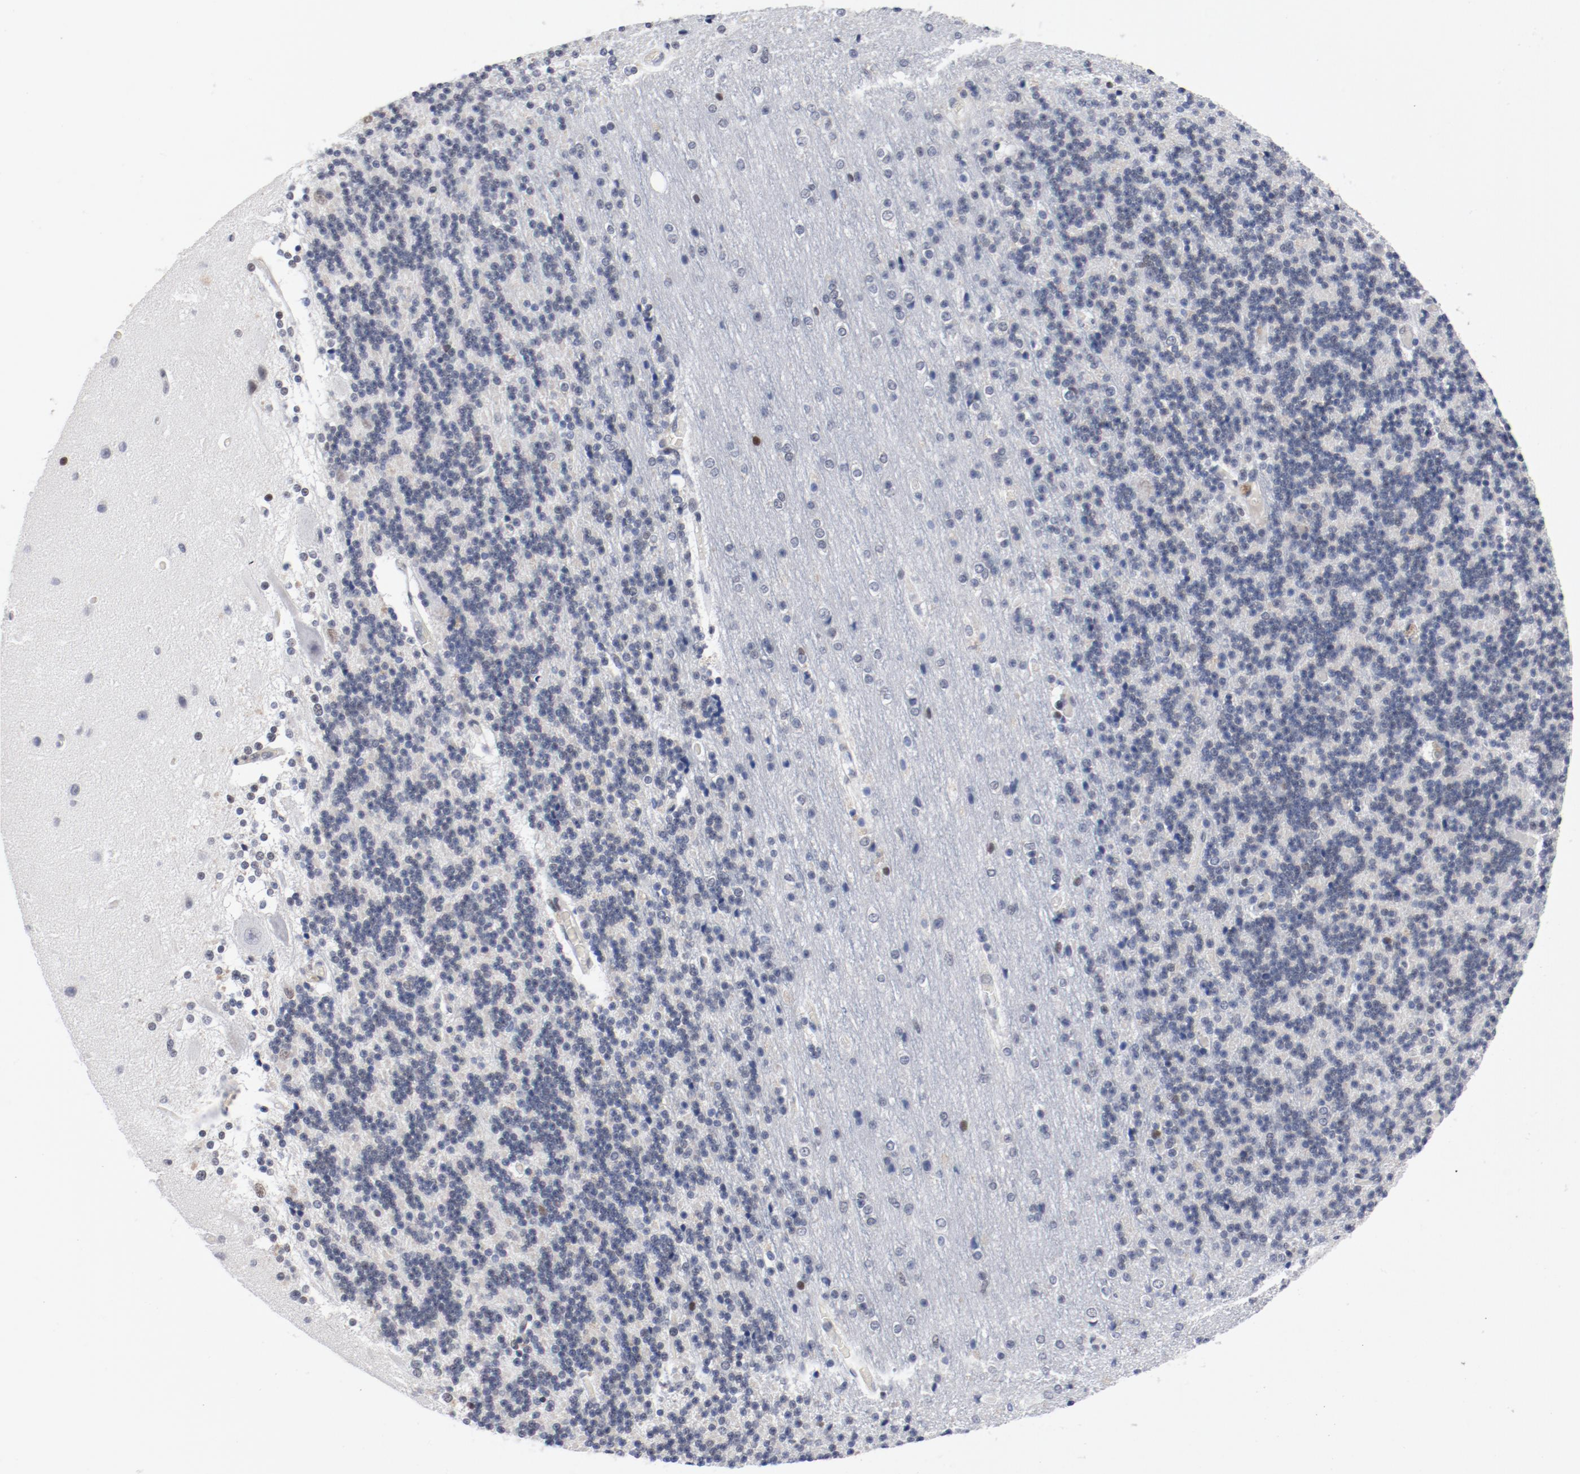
{"staining": {"intensity": "weak", "quantity": "<25%", "location": "nuclear"}, "tissue": "cerebellum", "cell_type": "Cells in granular layer", "image_type": "normal", "snomed": [{"axis": "morphology", "description": "Normal tissue, NOS"}, {"axis": "topography", "description": "Cerebellum"}], "caption": "The histopathology image shows no staining of cells in granular layer in unremarkable cerebellum. (DAB (3,3'-diaminobenzidine) IHC visualized using brightfield microscopy, high magnification).", "gene": "ARNT", "patient": {"sex": "female", "age": 54}}